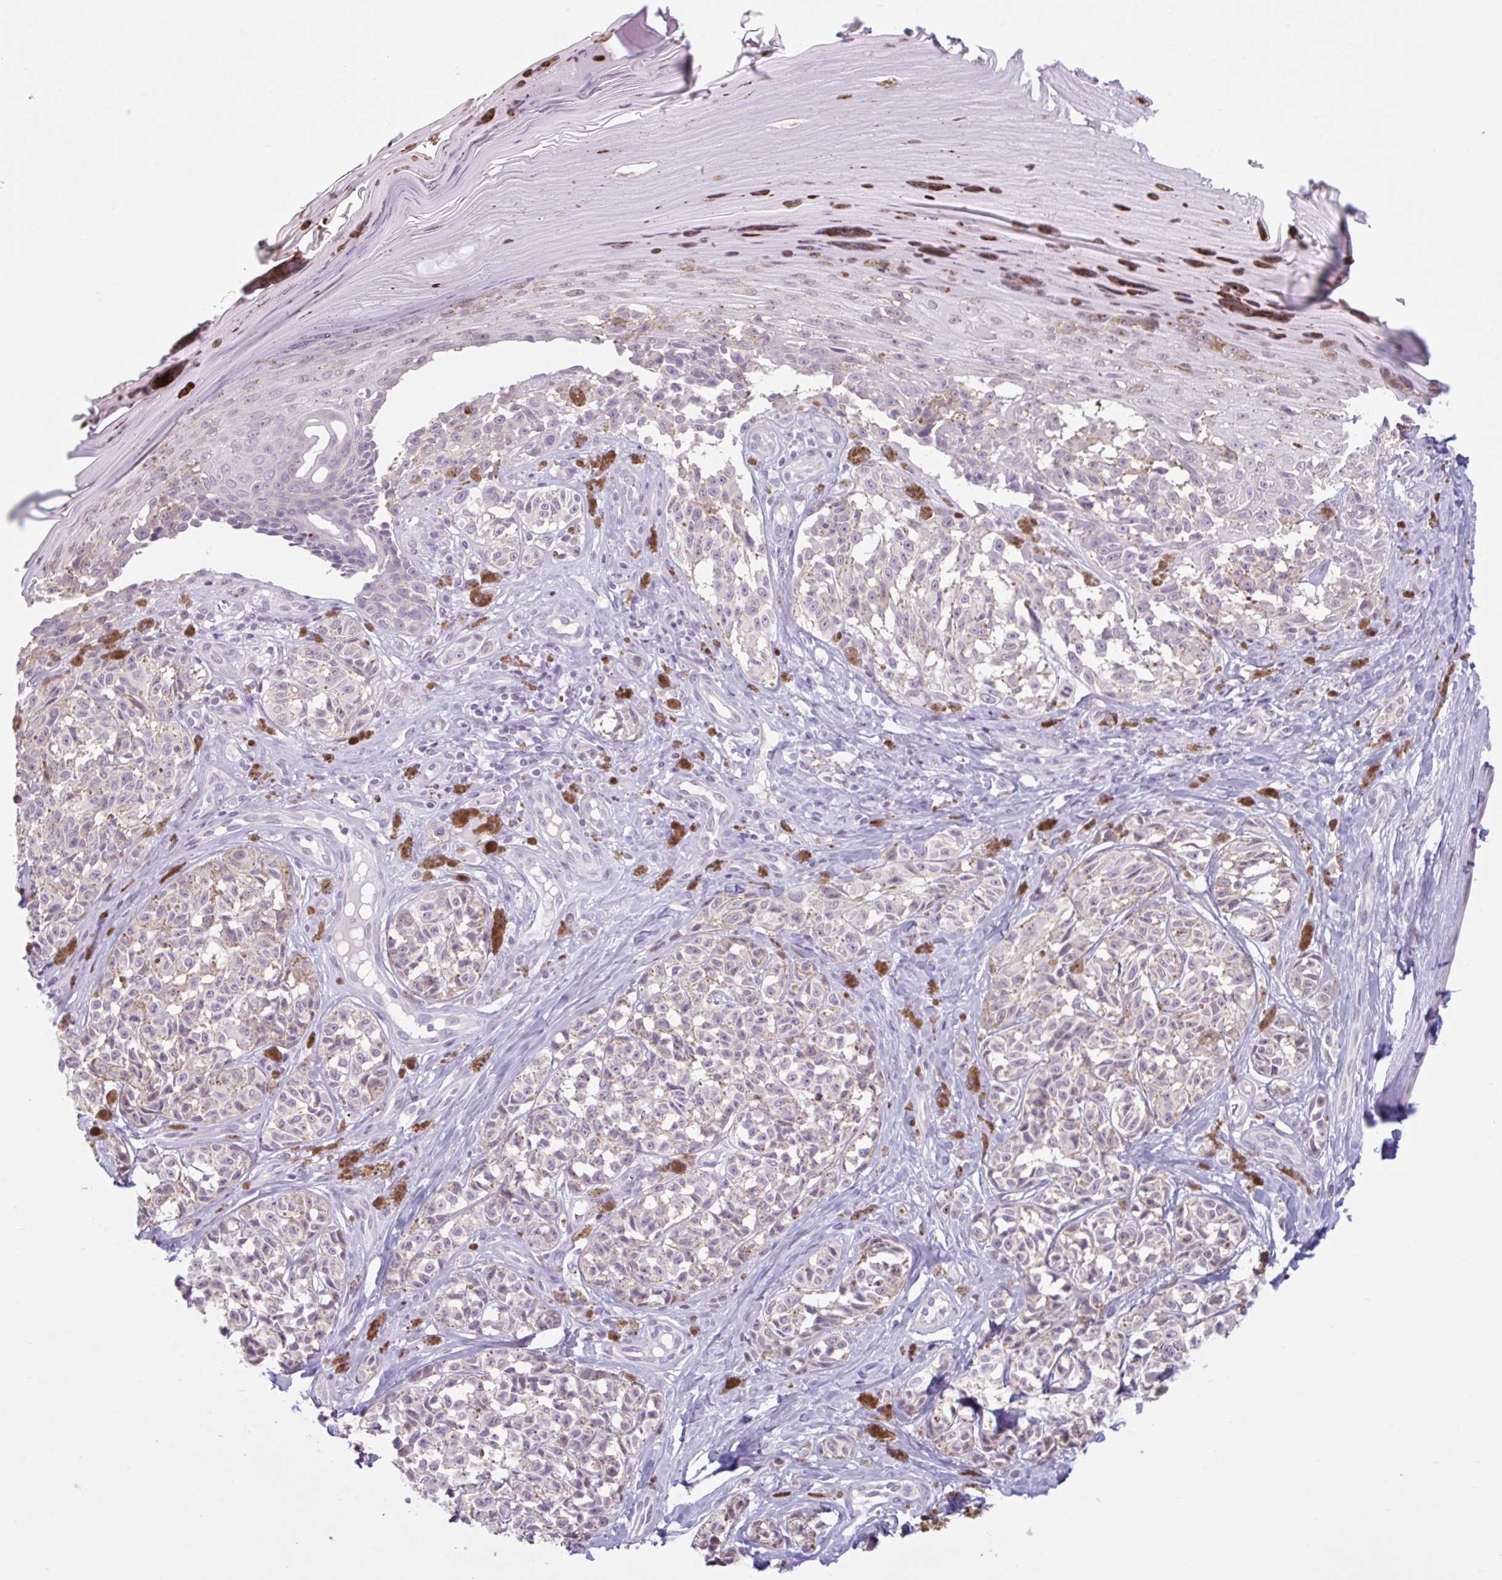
{"staining": {"intensity": "negative", "quantity": "none", "location": "none"}, "tissue": "melanoma", "cell_type": "Tumor cells", "image_type": "cancer", "snomed": [{"axis": "morphology", "description": "Malignant melanoma, NOS"}, {"axis": "topography", "description": "Skin"}], "caption": "A histopathology image of human malignant melanoma is negative for staining in tumor cells.", "gene": "CDH19", "patient": {"sex": "female", "age": 65}}